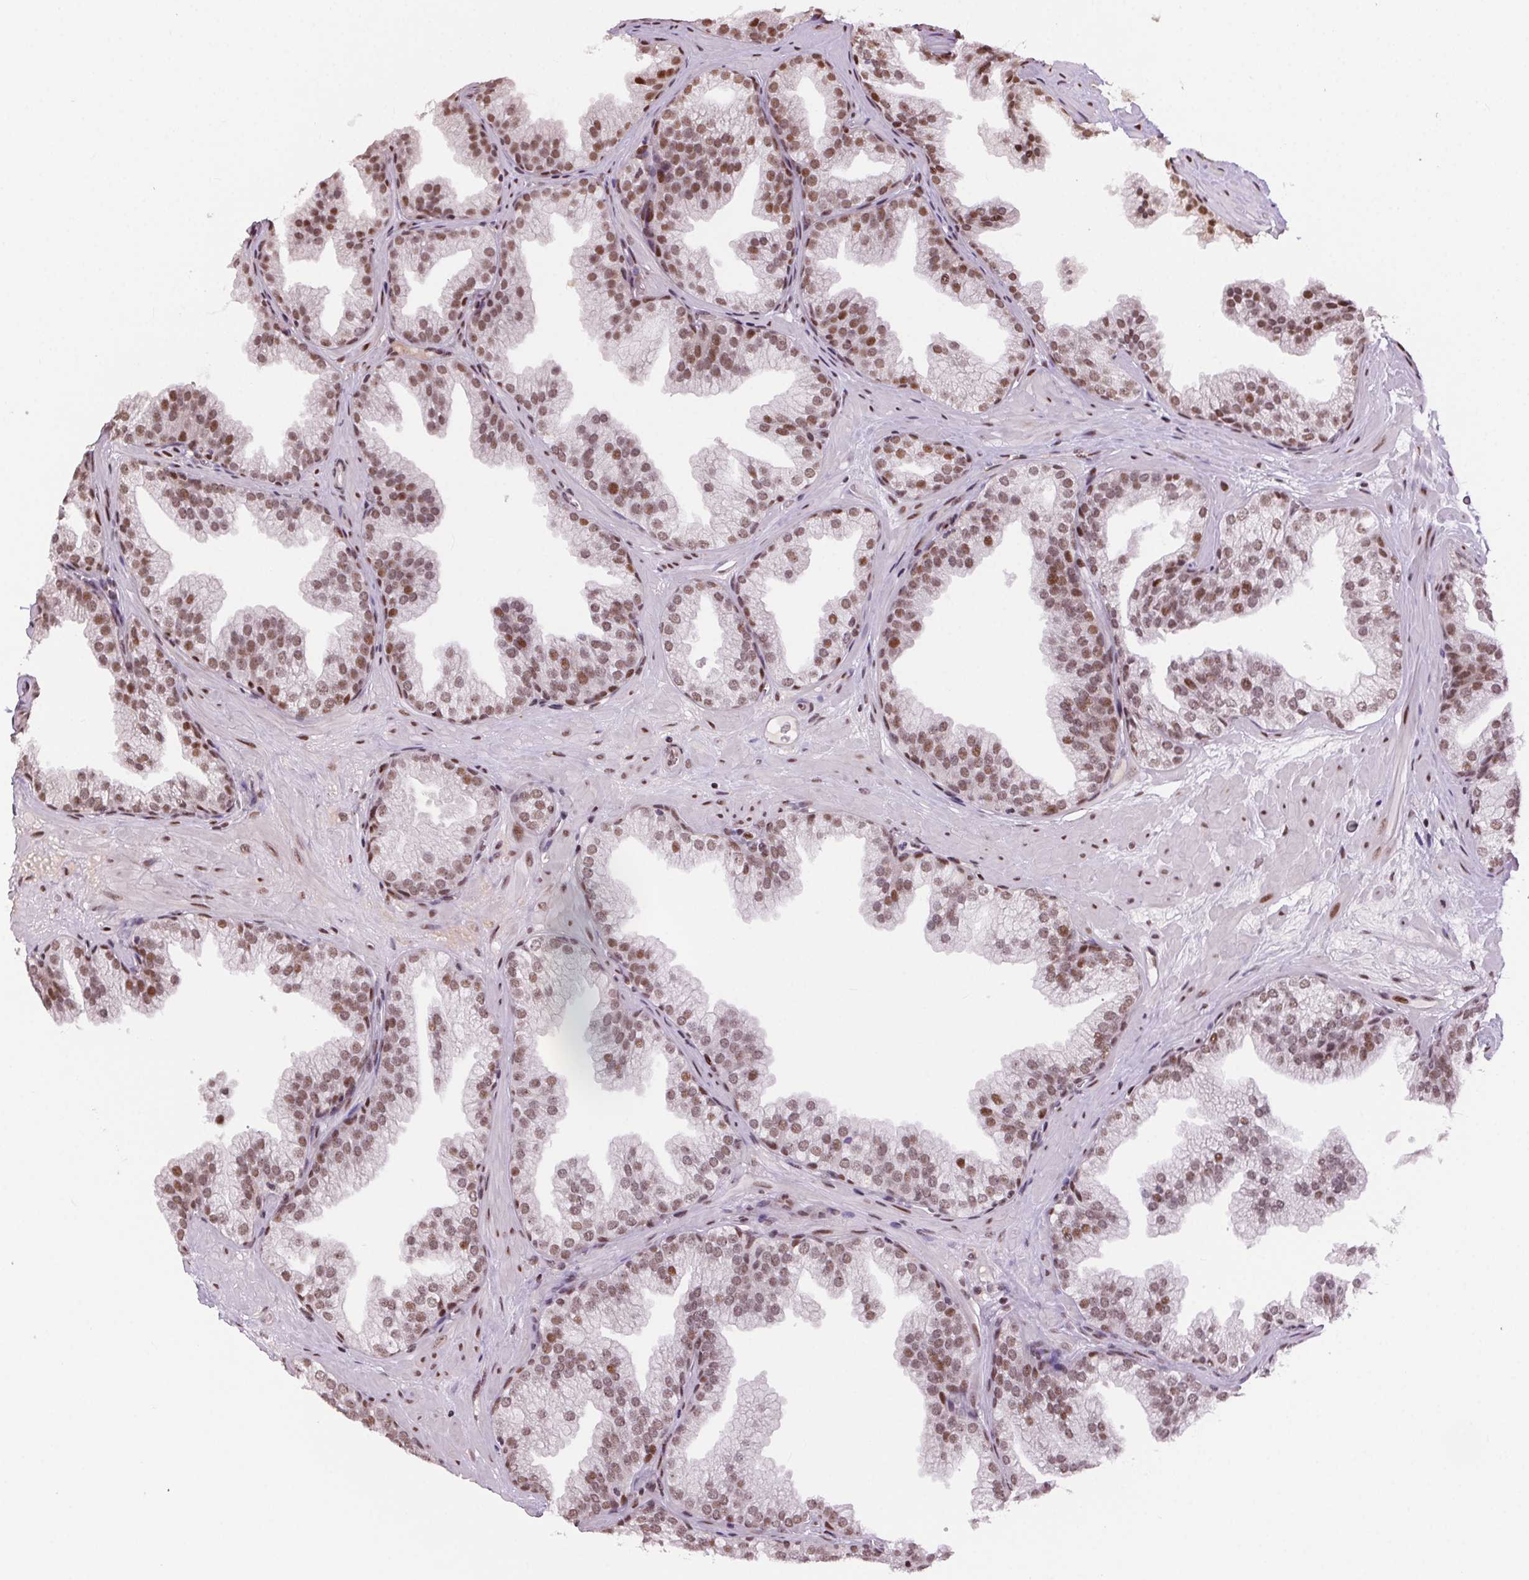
{"staining": {"intensity": "moderate", "quantity": ">75%", "location": "nuclear"}, "tissue": "prostate", "cell_type": "Glandular cells", "image_type": "normal", "snomed": [{"axis": "morphology", "description": "Normal tissue, NOS"}, {"axis": "topography", "description": "Prostate"}], "caption": "IHC (DAB (3,3'-diaminobenzidine)) staining of normal prostate displays moderate nuclear protein positivity in about >75% of glandular cells.", "gene": "RAD23A", "patient": {"sex": "male", "age": 37}}